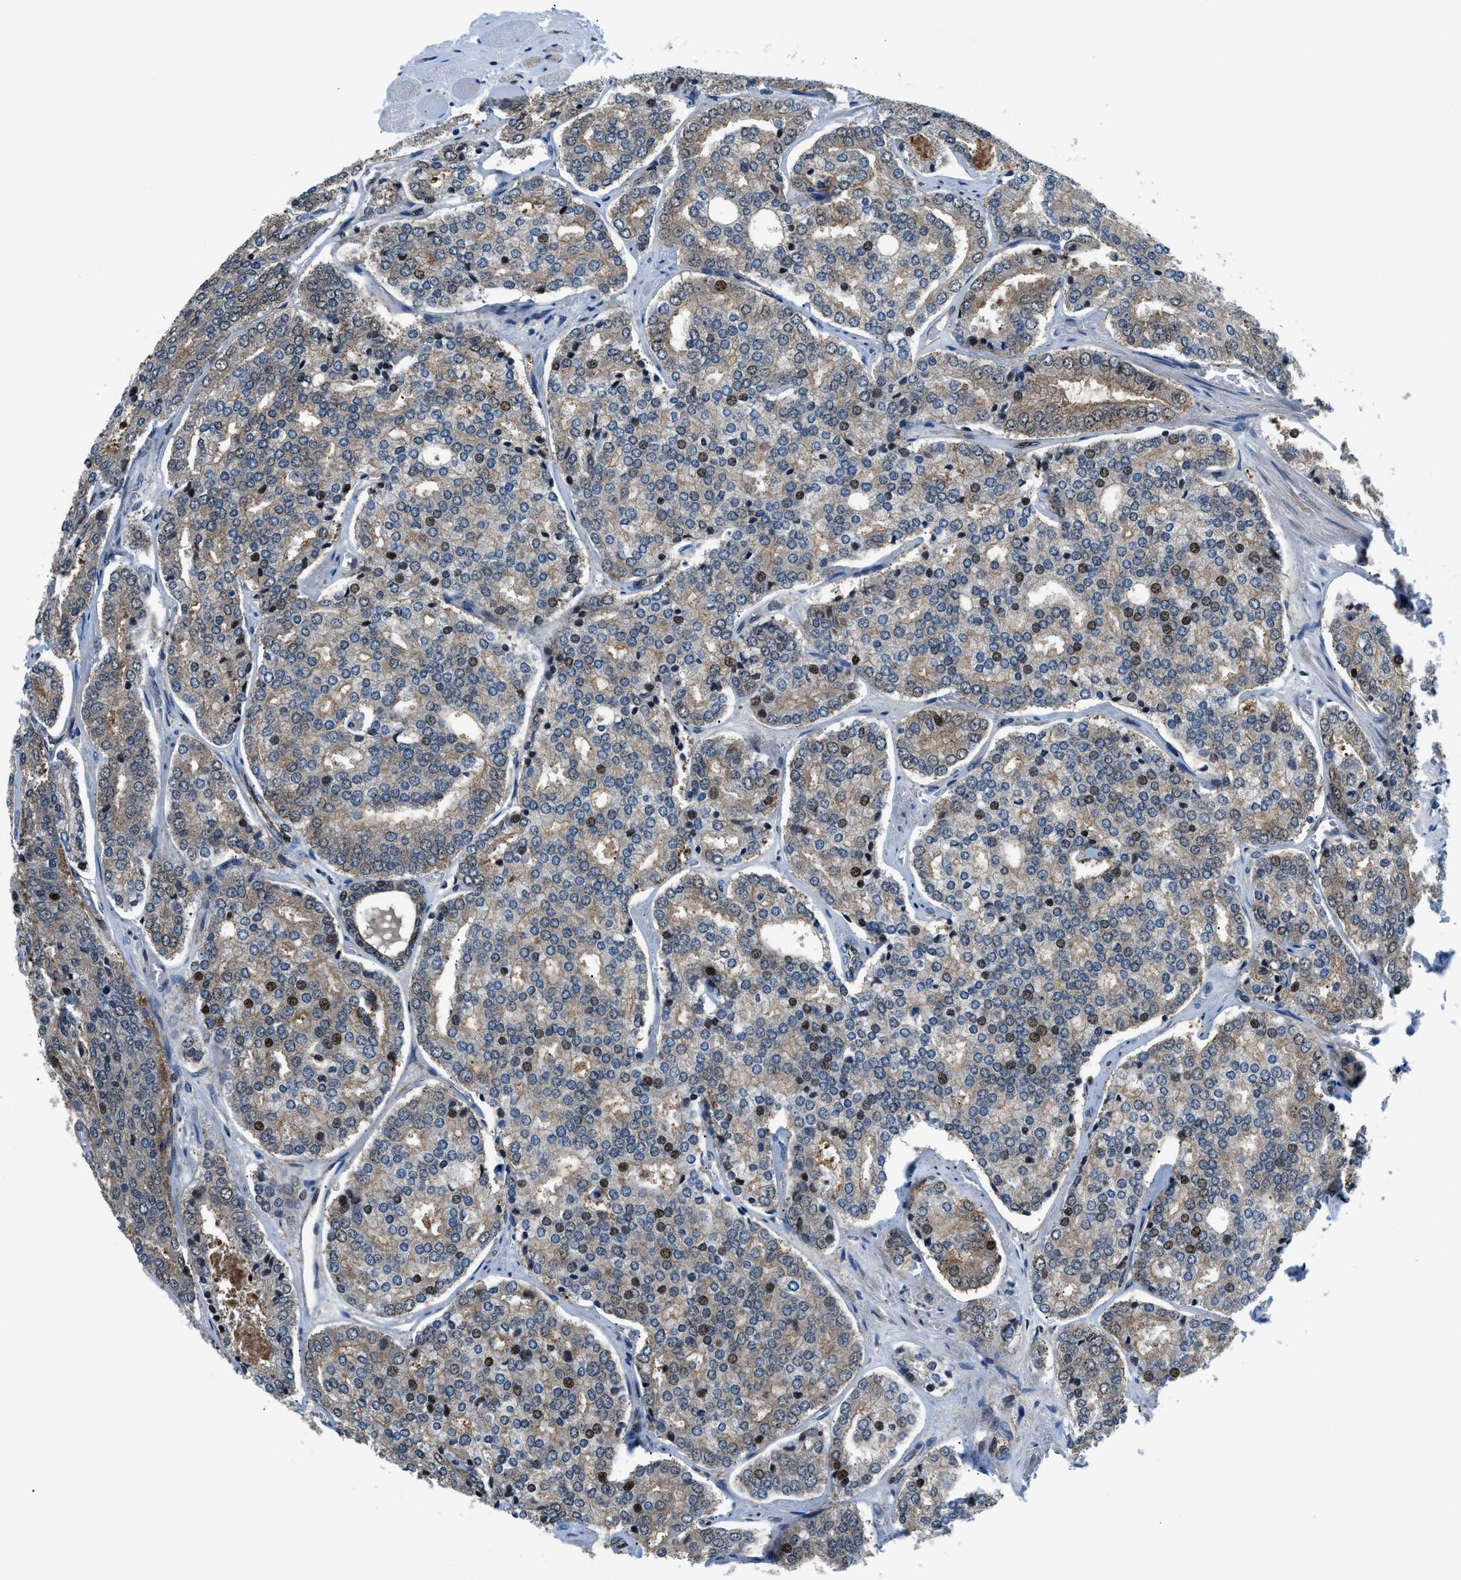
{"staining": {"intensity": "strong", "quantity": "<25%", "location": "cytoplasmic/membranous,nuclear"}, "tissue": "prostate cancer", "cell_type": "Tumor cells", "image_type": "cancer", "snomed": [{"axis": "morphology", "description": "Adenocarcinoma, High grade"}, {"axis": "topography", "description": "Prostate"}], "caption": "Immunohistochemistry of prostate high-grade adenocarcinoma displays medium levels of strong cytoplasmic/membranous and nuclear expression in approximately <25% of tumor cells.", "gene": "YWHAE", "patient": {"sex": "male", "age": 65}}